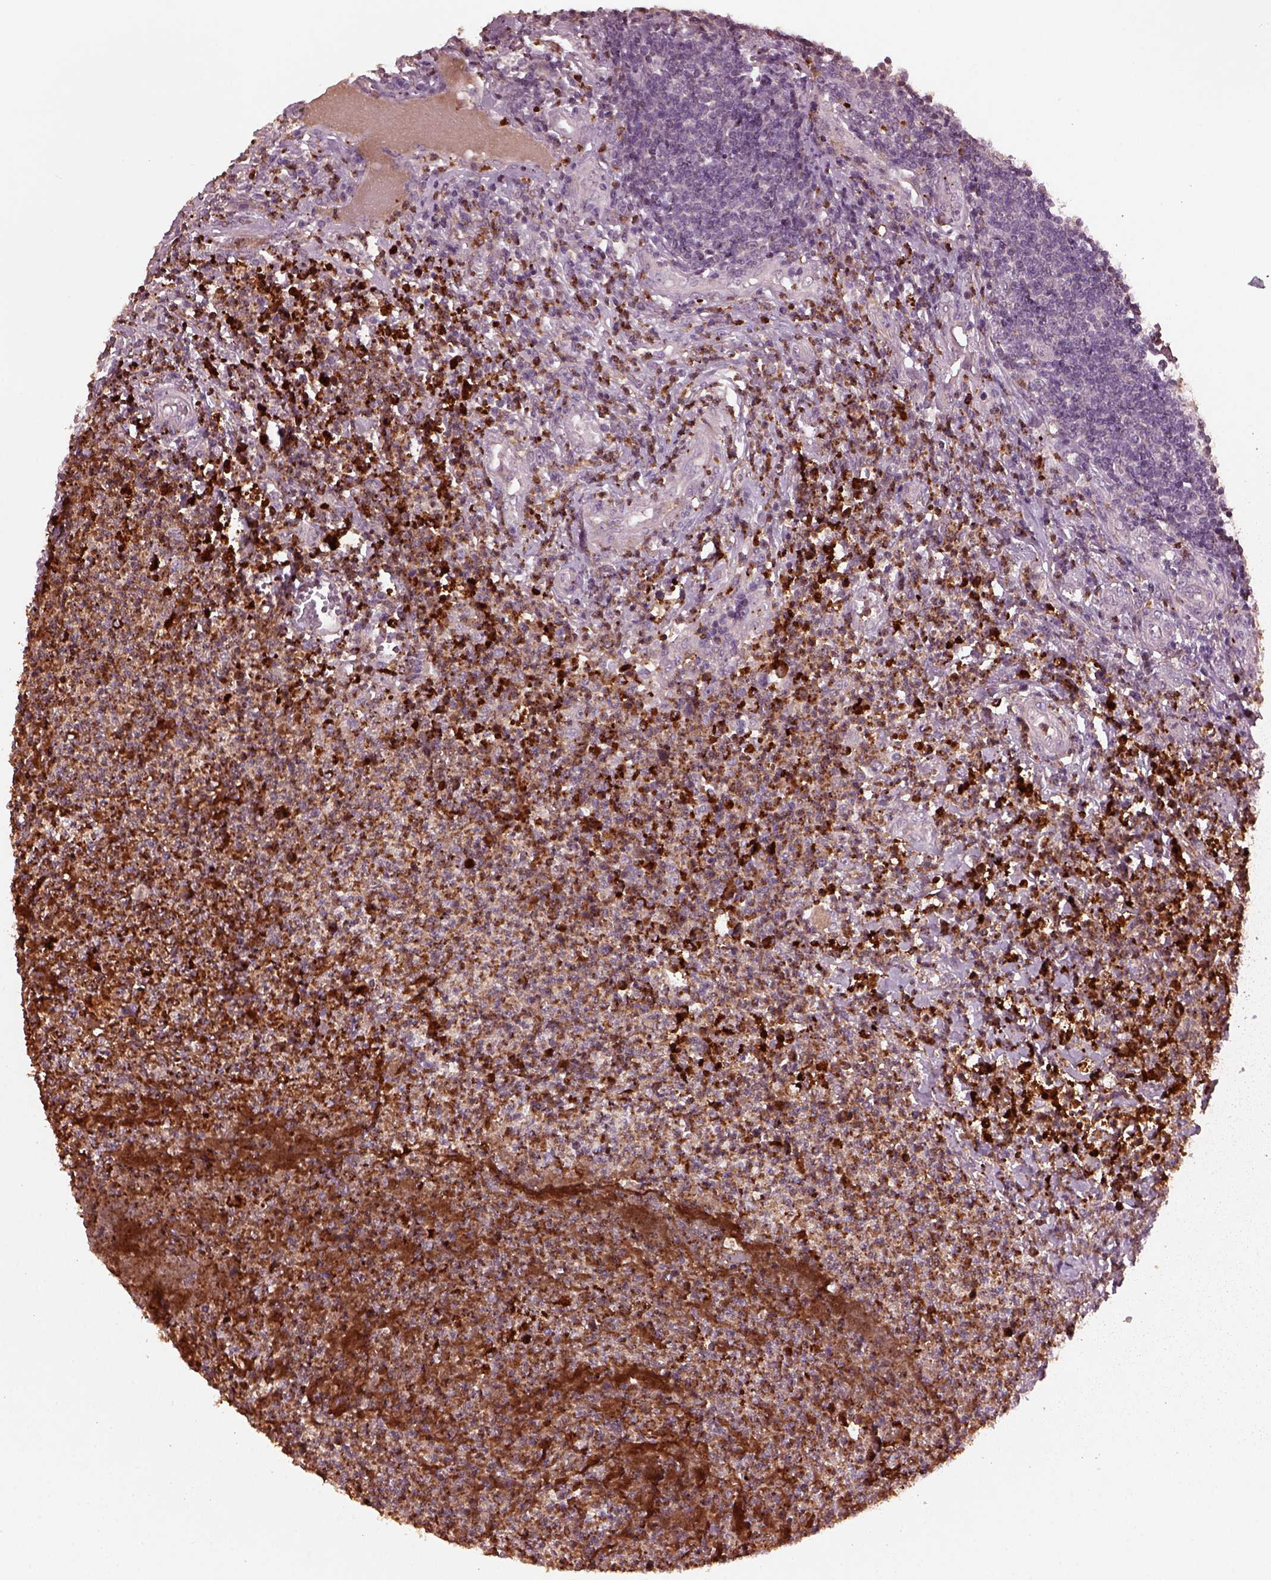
{"staining": {"intensity": "negative", "quantity": "none", "location": "none"}, "tissue": "appendix", "cell_type": "Glandular cells", "image_type": "normal", "snomed": [{"axis": "morphology", "description": "Normal tissue, NOS"}, {"axis": "morphology", "description": "Inflammation, NOS"}, {"axis": "topography", "description": "Appendix"}], "caption": "Protein analysis of unremarkable appendix shows no significant positivity in glandular cells.", "gene": "RUFY3", "patient": {"sex": "male", "age": 16}}